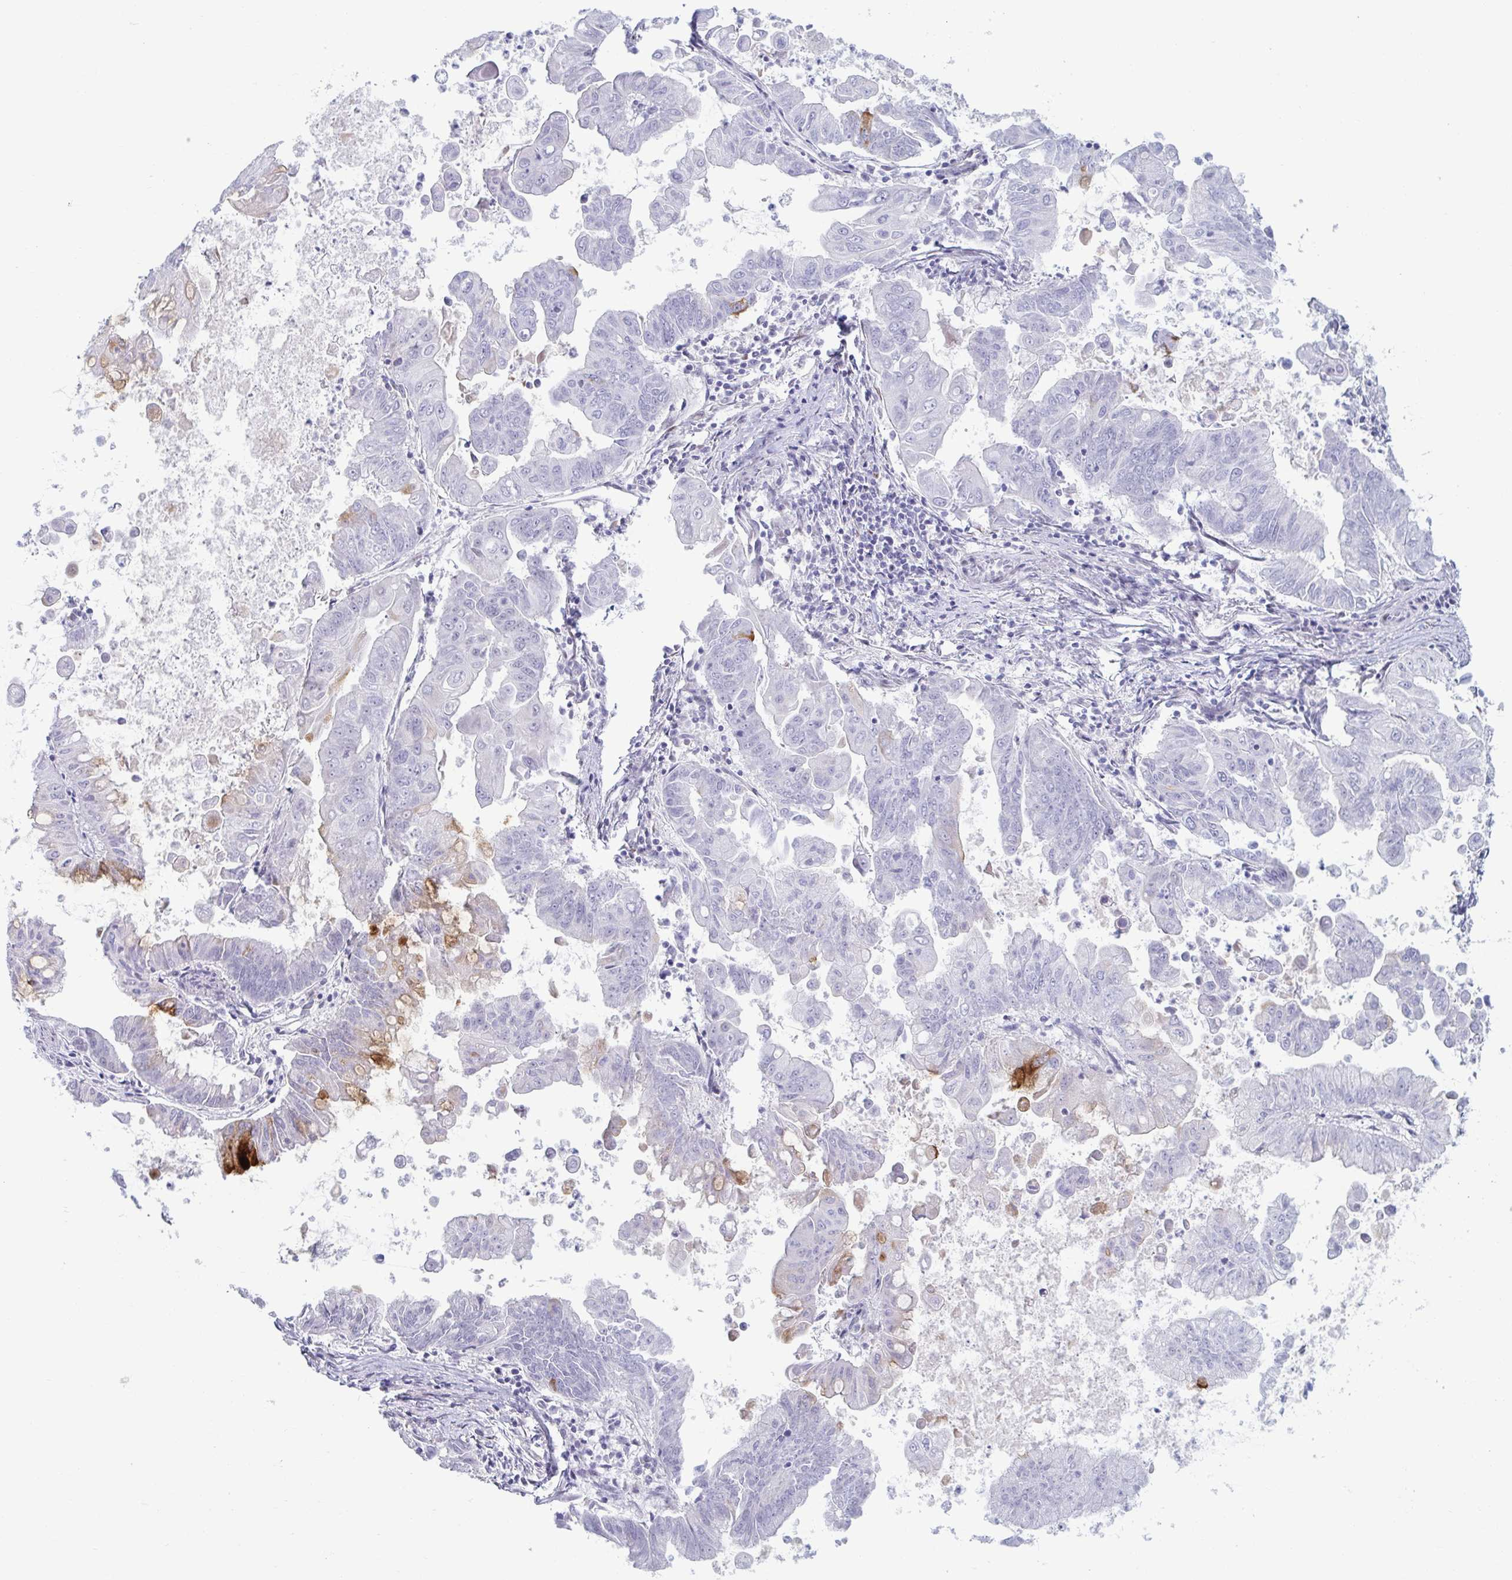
{"staining": {"intensity": "strong", "quantity": "<25%", "location": "cytoplasmic/membranous"}, "tissue": "stomach cancer", "cell_type": "Tumor cells", "image_type": "cancer", "snomed": [{"axis": "morphology", "description": "Adenocarcinoma, NOS"}, {"axis": "topography", "description": "Stomach, upper"}], "caption": "IHC of stomach cancer (adenocarcinoma) demonstrates medium levels of strong cytoplasmic/membranous staining in about <25% of tumor cells. The protein of interest is stained brown, and the nuclei are stained in blue (DAB IHC with brightfield microscopy, high magnification).", "gene": "MSMB", "patient": {"sex": "male", "age": 80}}